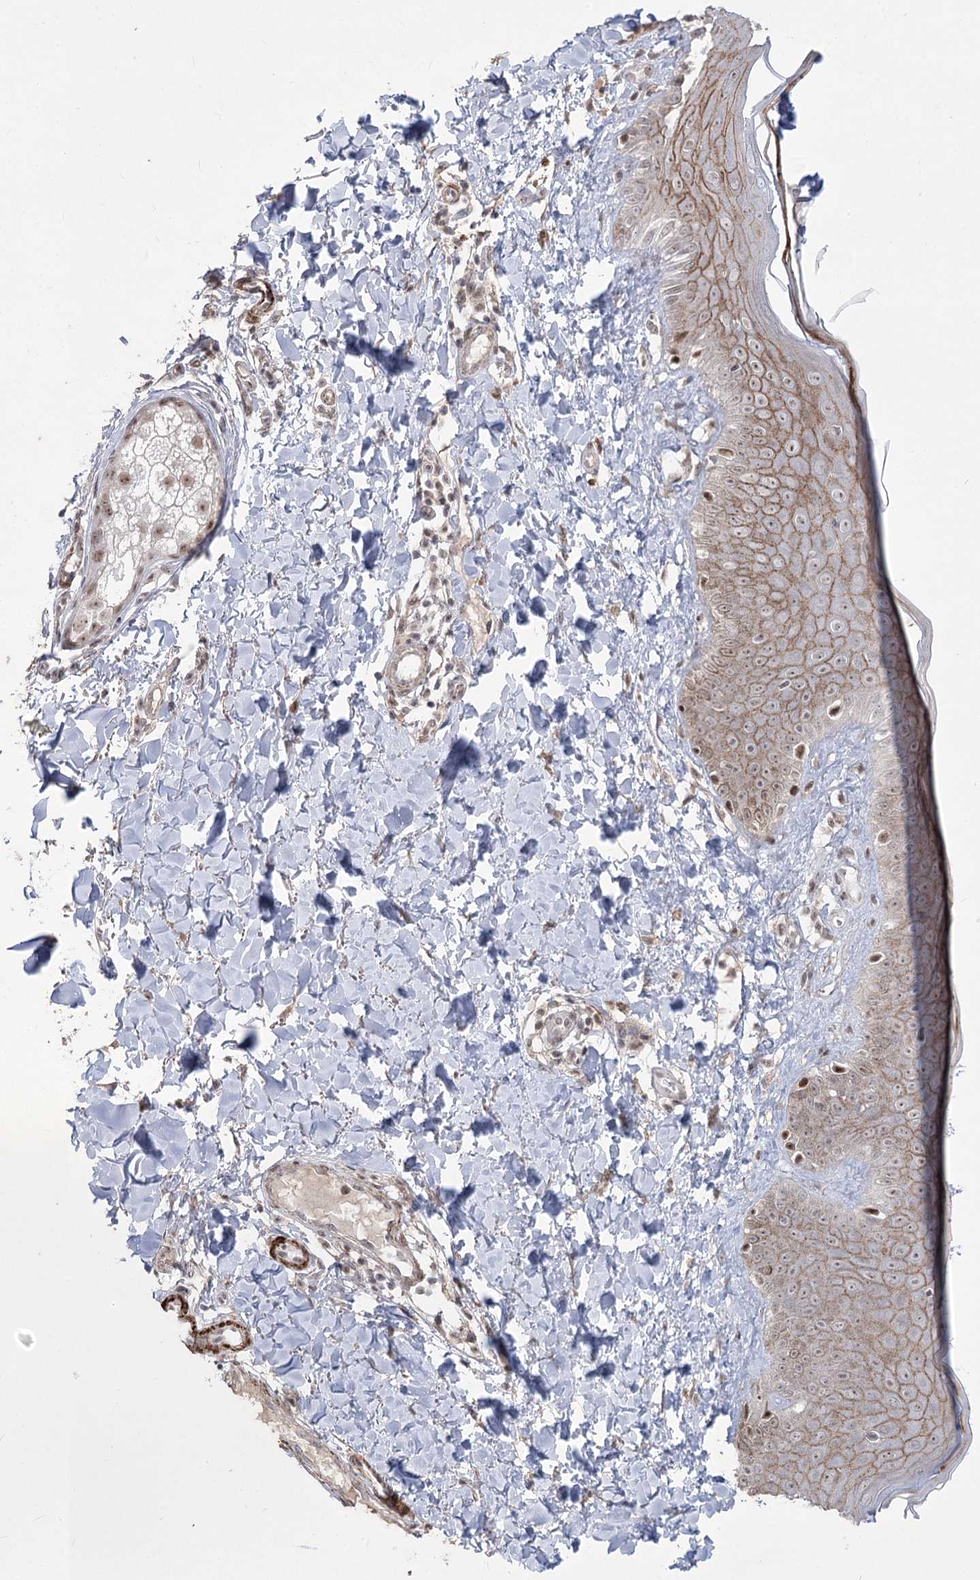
{"staining": {"intensity": "weak", "quantity": ">75%", "location": "cytoplasmic/membranous,nuclear"}, "tissue": "skin", "cell_type": "Fibroblasts", "image_type": "normal", "snomed": [{"axis": "morphology", "description": "Normal tissue, NOS"}, {"axis": "topography", "description": "Skin"}], "caption": "Protein staining of unremarkable skin shows weak cytoplasmic/membranous,nuclear staining in about >75% of fibroblasts. Immunohistochemistry (ihc) stains the protein in brown and the nuclei are stained blue.", "gene": "ZSCAN23", "patient": {"sex": "male", "age": 52}}